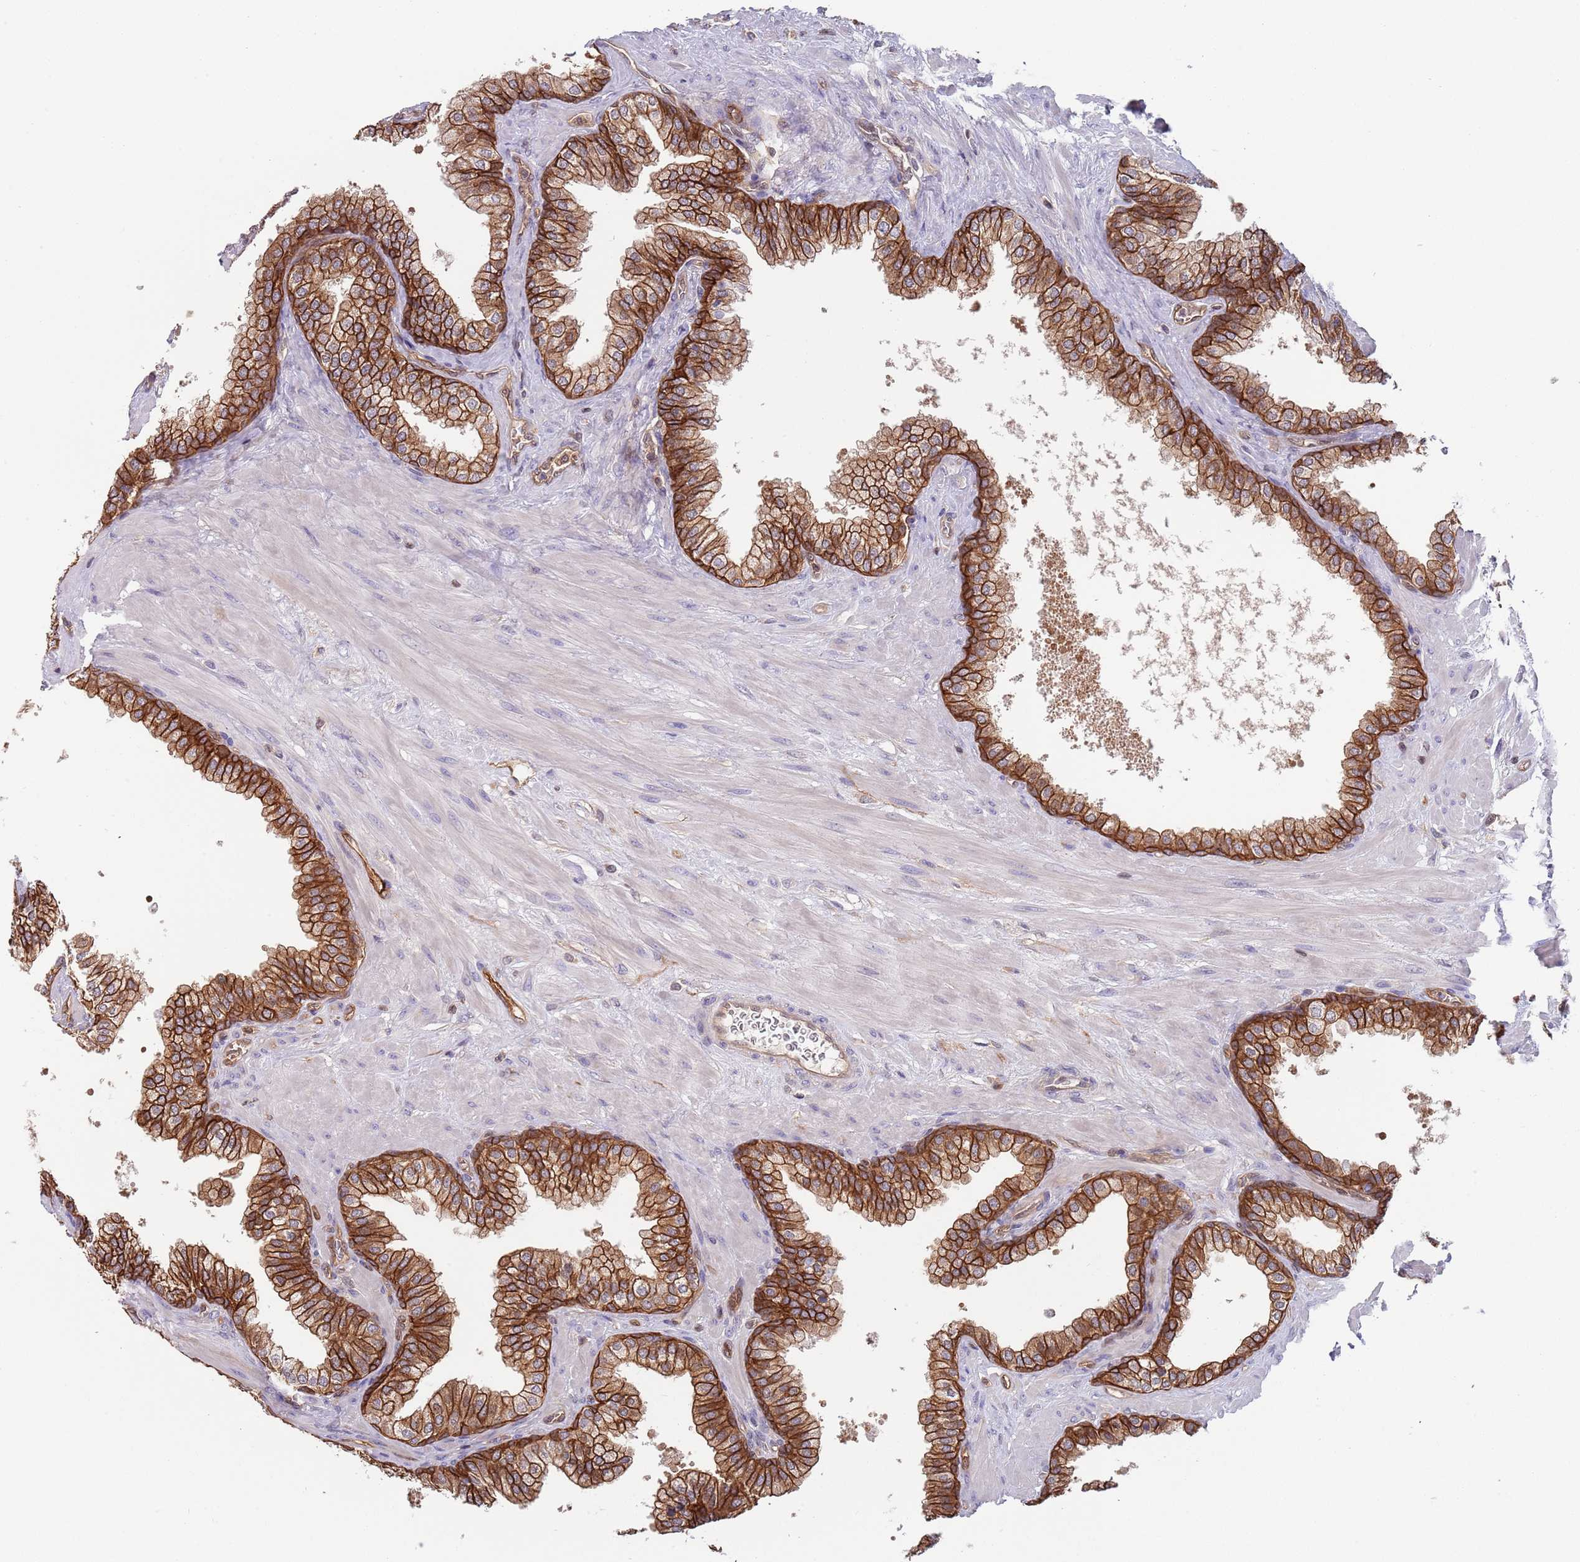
{"staining": {"intensity": "strong", "quantity": ">75%", "location": "cytoplasmic/membranous"}, "tissue": "prostate", "cell_type": "Glandular cells", "image_type": "normal", "snomed": [{"axis": "morphology", "description": "Normal tissue, NOS"}, {"axis": "topography", "description": "Prostate"}], "caption": "An image of human prostate stained for a protein reveals strong cytoplasmic/membranous brown staining in glandular cells. Immunohistochemistry stains the protein of interest in brown and the nuclei are stained blue.", "gene": "GSDMD", "patient": {"sex": "male", "age": 60}}